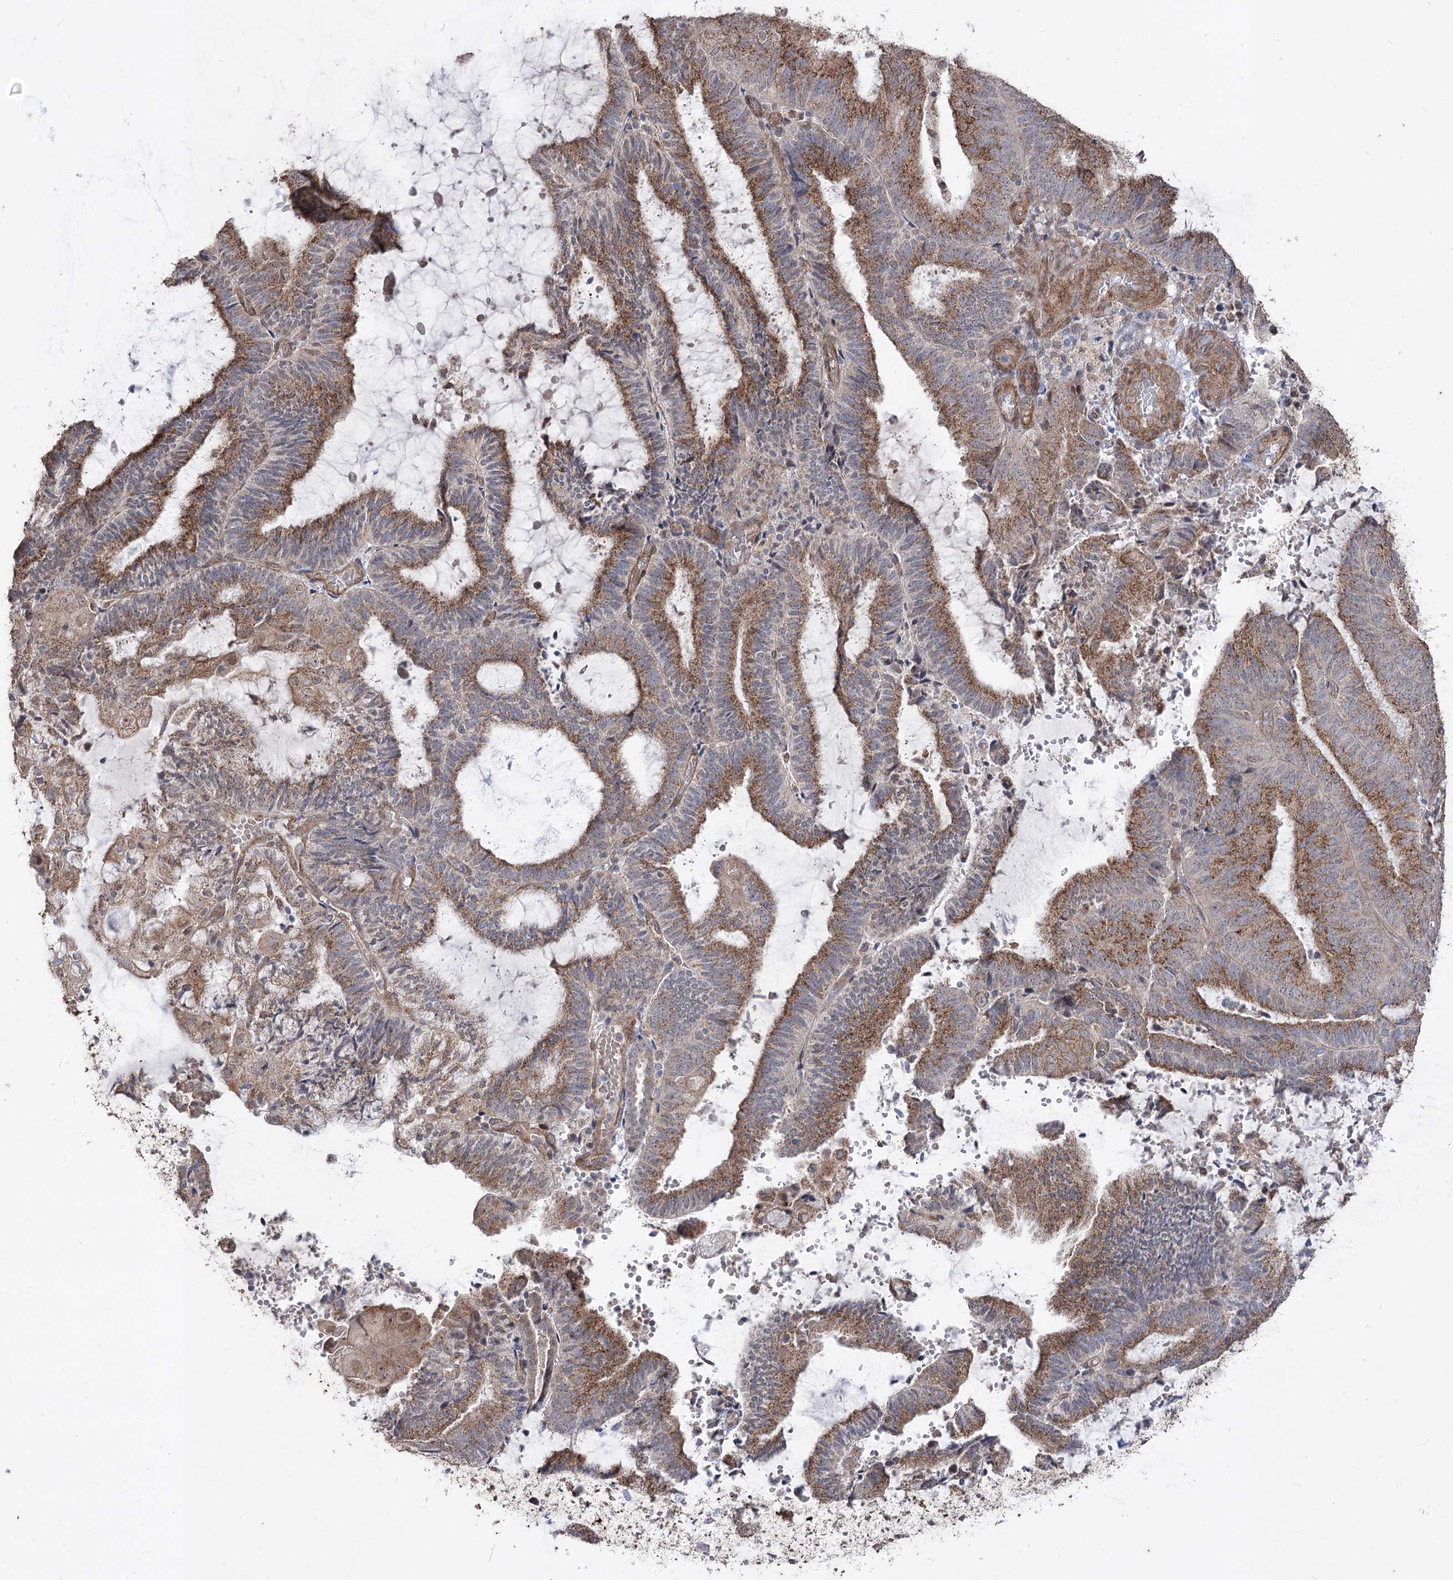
{"staining": {"intensity": "strong", "quantity": ">75%", "location": "cytoplasmic/membranous"}, "tissue": "endometrial cancer", "cell_type": "Tumor cells", "image_type": "cancer", "snomed": [{"axis": "morphology", "description": "Adenocarcinoma, NOS"}, {"axis": "topography", "description": "Endometrium"}], "caption": "Approximately >75% of tumor cells in adenocarcinoma (endometrial) demonstrate strong cytoplasmic/membranous protein expression as visualized by brown immunohistochemical staining.", "gene": "ZSCAN23", "patient": {"sex": "female", "age": 81}}